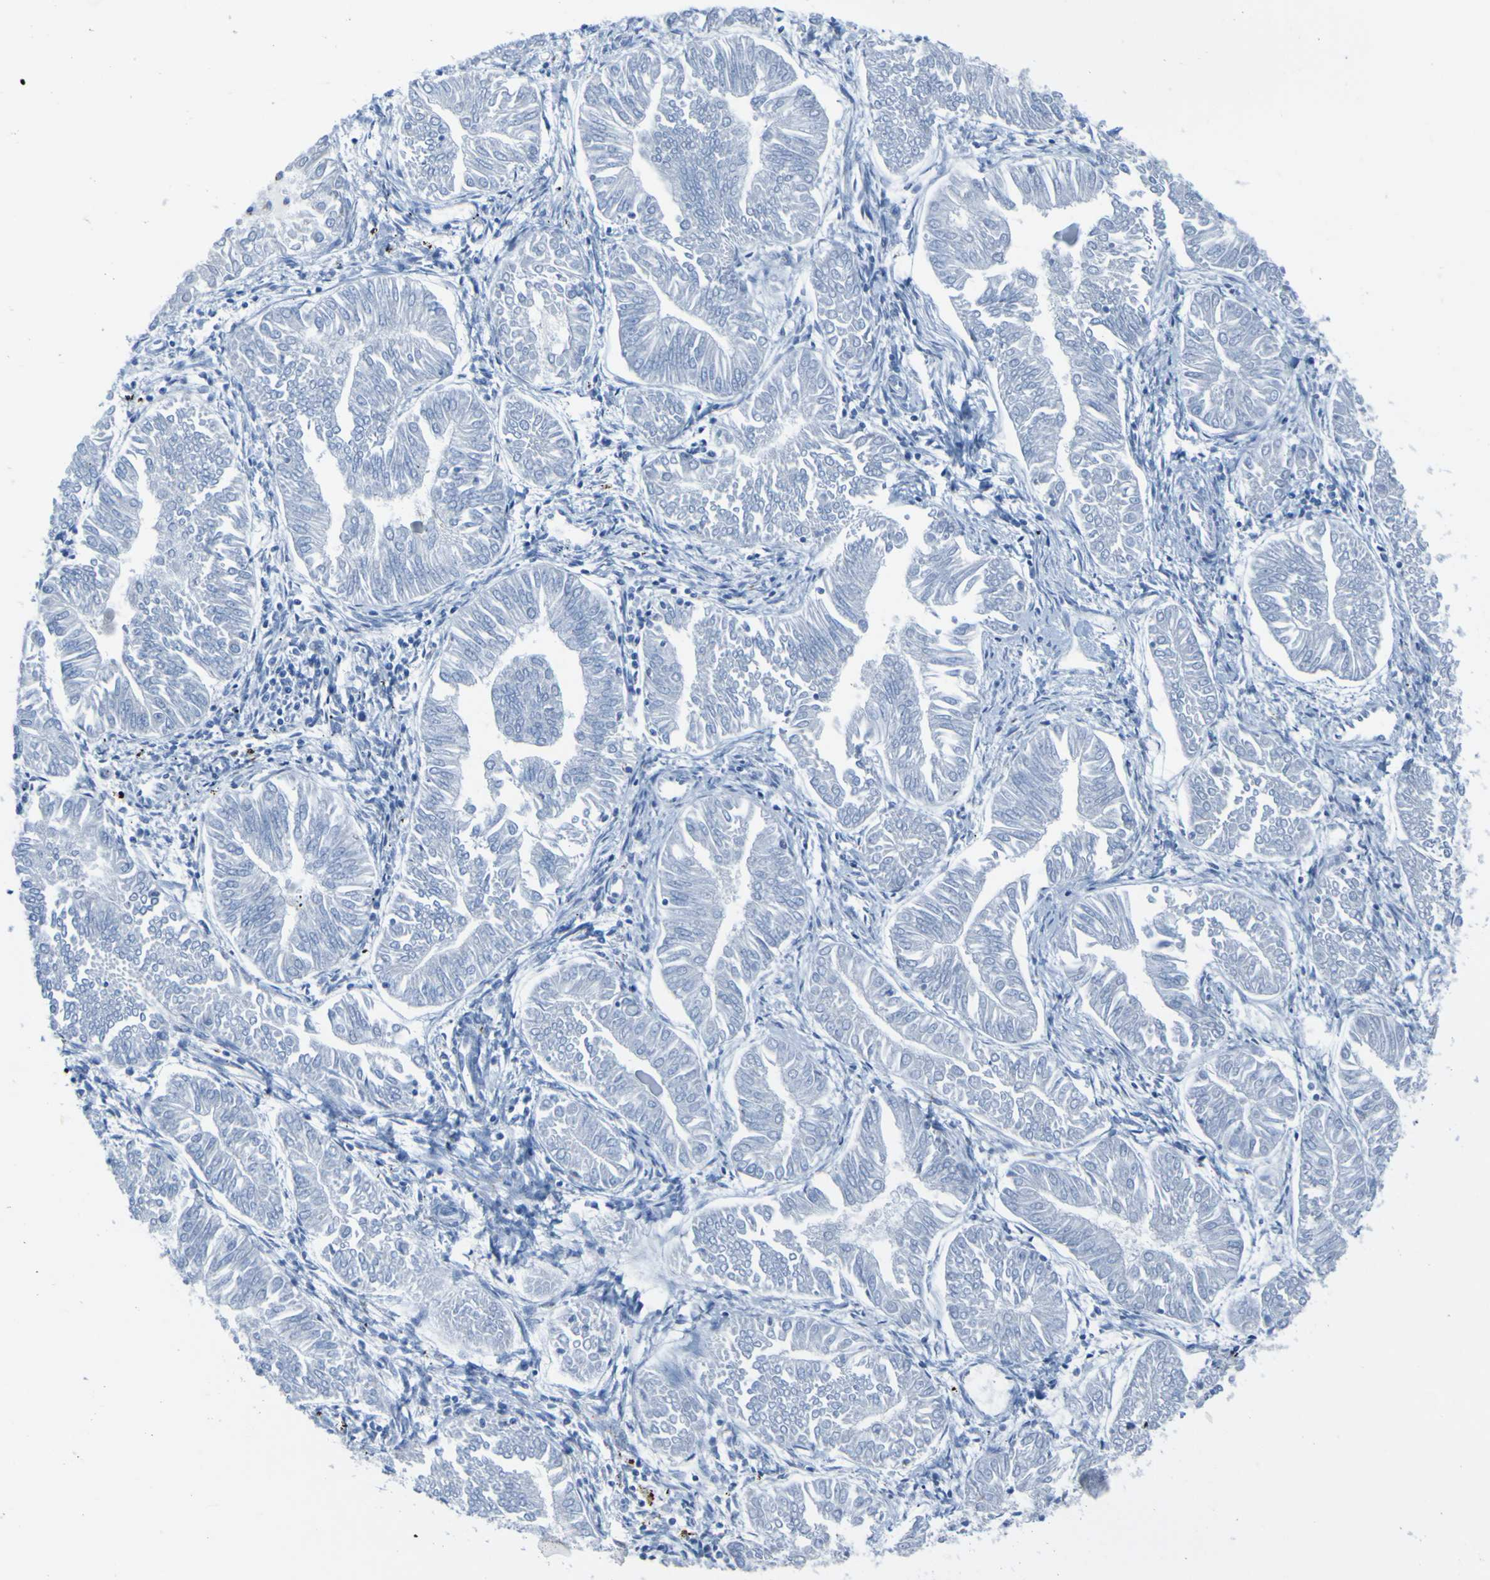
{"staining": {"intensity": "negative", "quantity": "none", "location": "none"}, "tissue": "endometrial cancer", "cell_type": "Tumor cells", "image_type": "cancer", "snomed": [{"axis": "morphology", "description": "Adenocarcinoma, NOS"}, {"axis": "topography", "description": "Endometrium"}], "caption": "The IHC micrograph has no significant expression in tumor cells of endometrial cancer (adenocarcinoma) tissue. (Brightfield microscopy of DAB (3,3'-diaminobenzidine) IHC at high magnification).", "gene": "ACMSD", "patient": {"sex": "female", "age": 53}}